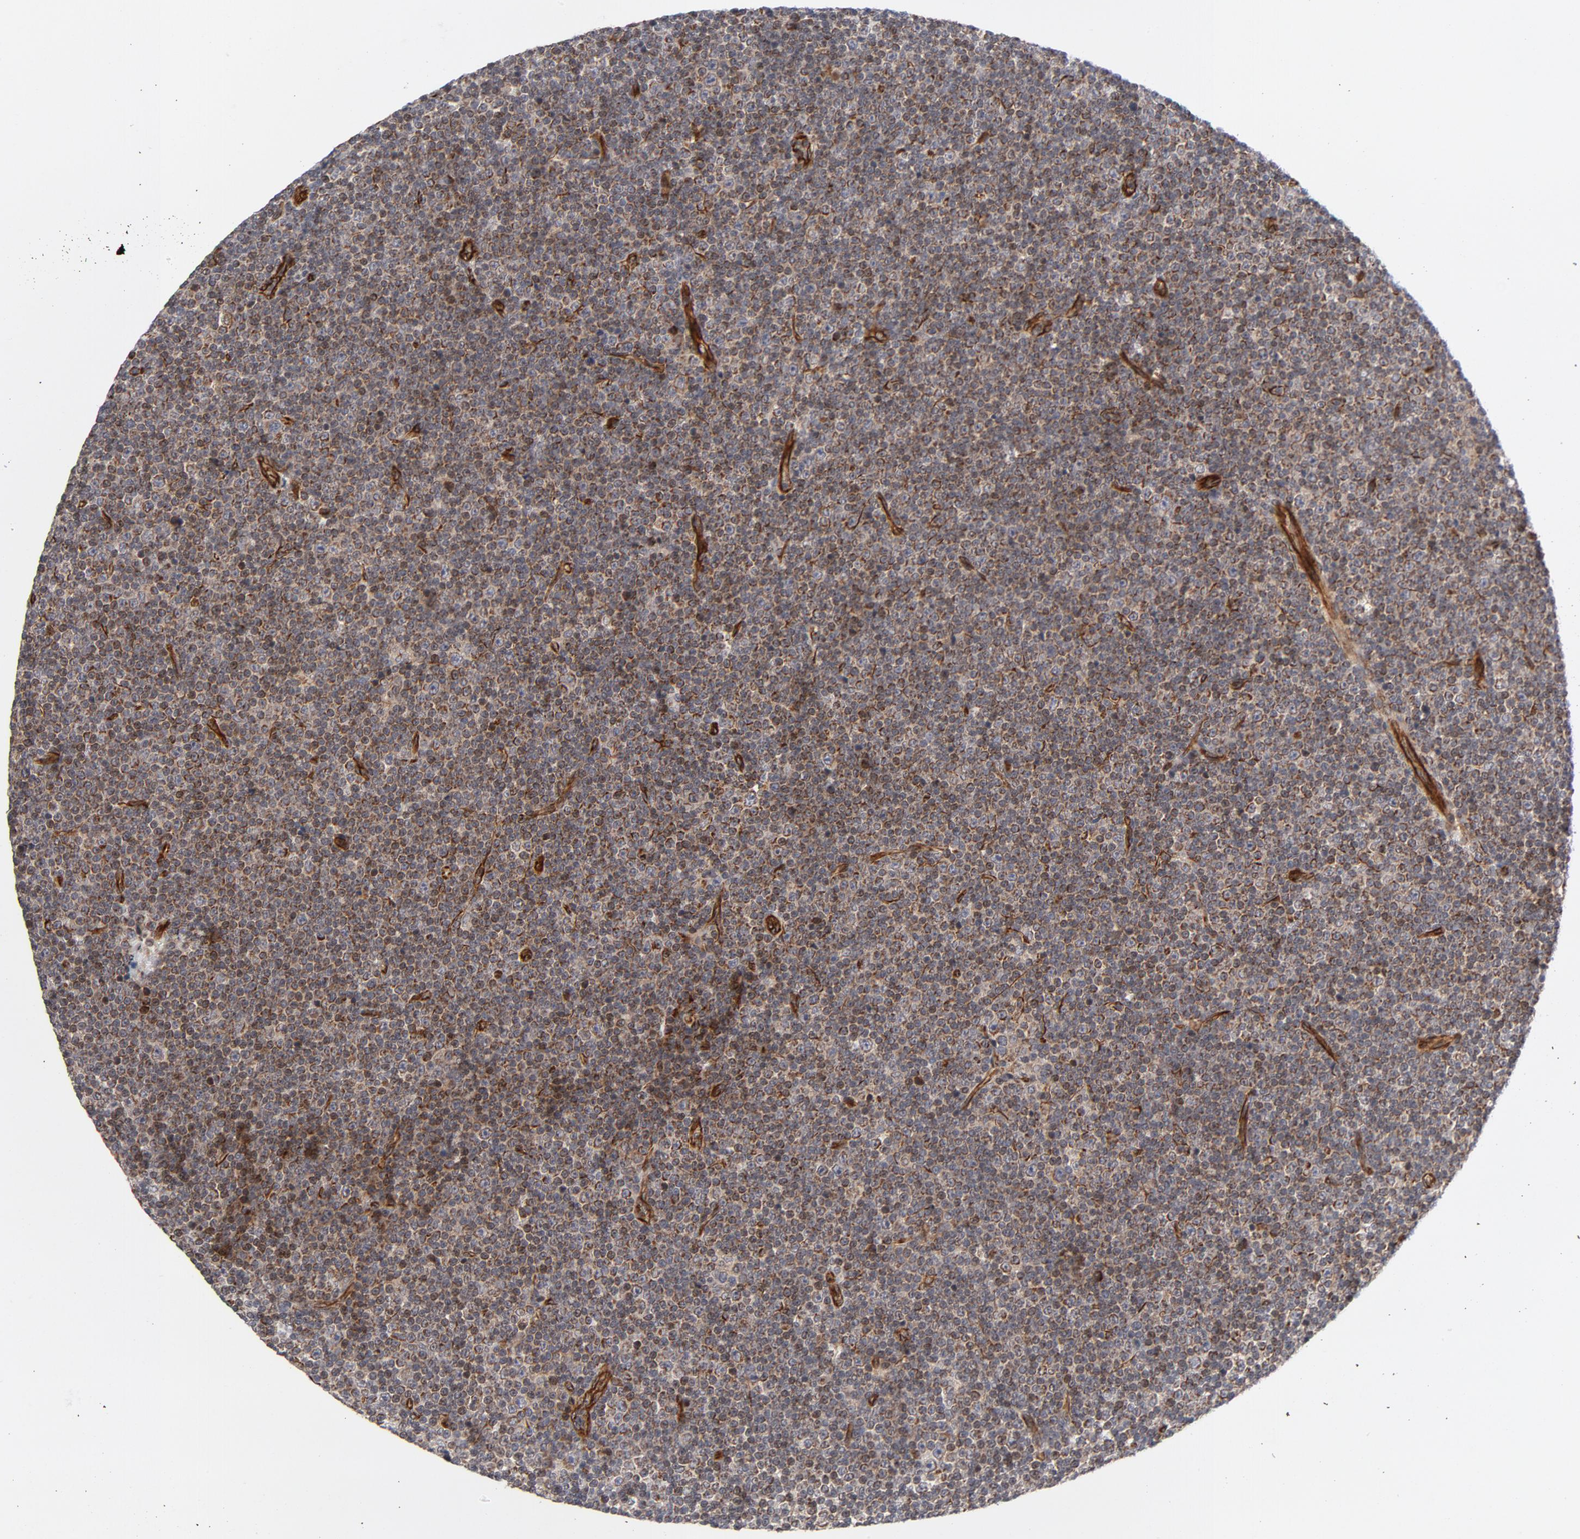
{"staining": {"intensity": "moderate", "quantity": ">75%", "location": "cytoplasmic/membranous"}, "tissue": "lymphoma", "cell_type": "Tumor cells", "image_type": "cancer", "snomed": [{"axis": "morphology", "description": "Malignant lymphoma, non-Hodgkin's type, Low grade"}, {"axis": "topography", "description": "Lymph node"}], "caption": "High-magnification brightfield microscopy of lymphoma stained with DAB (brown) and counterstained with hematoxylin (blue). tumor cells exhibit moderate cytoplasmic/membranous expression is seen in about>75% of cells.", "gene": "DNAAF2", "patient": {"sex": "female", "age": 67}}